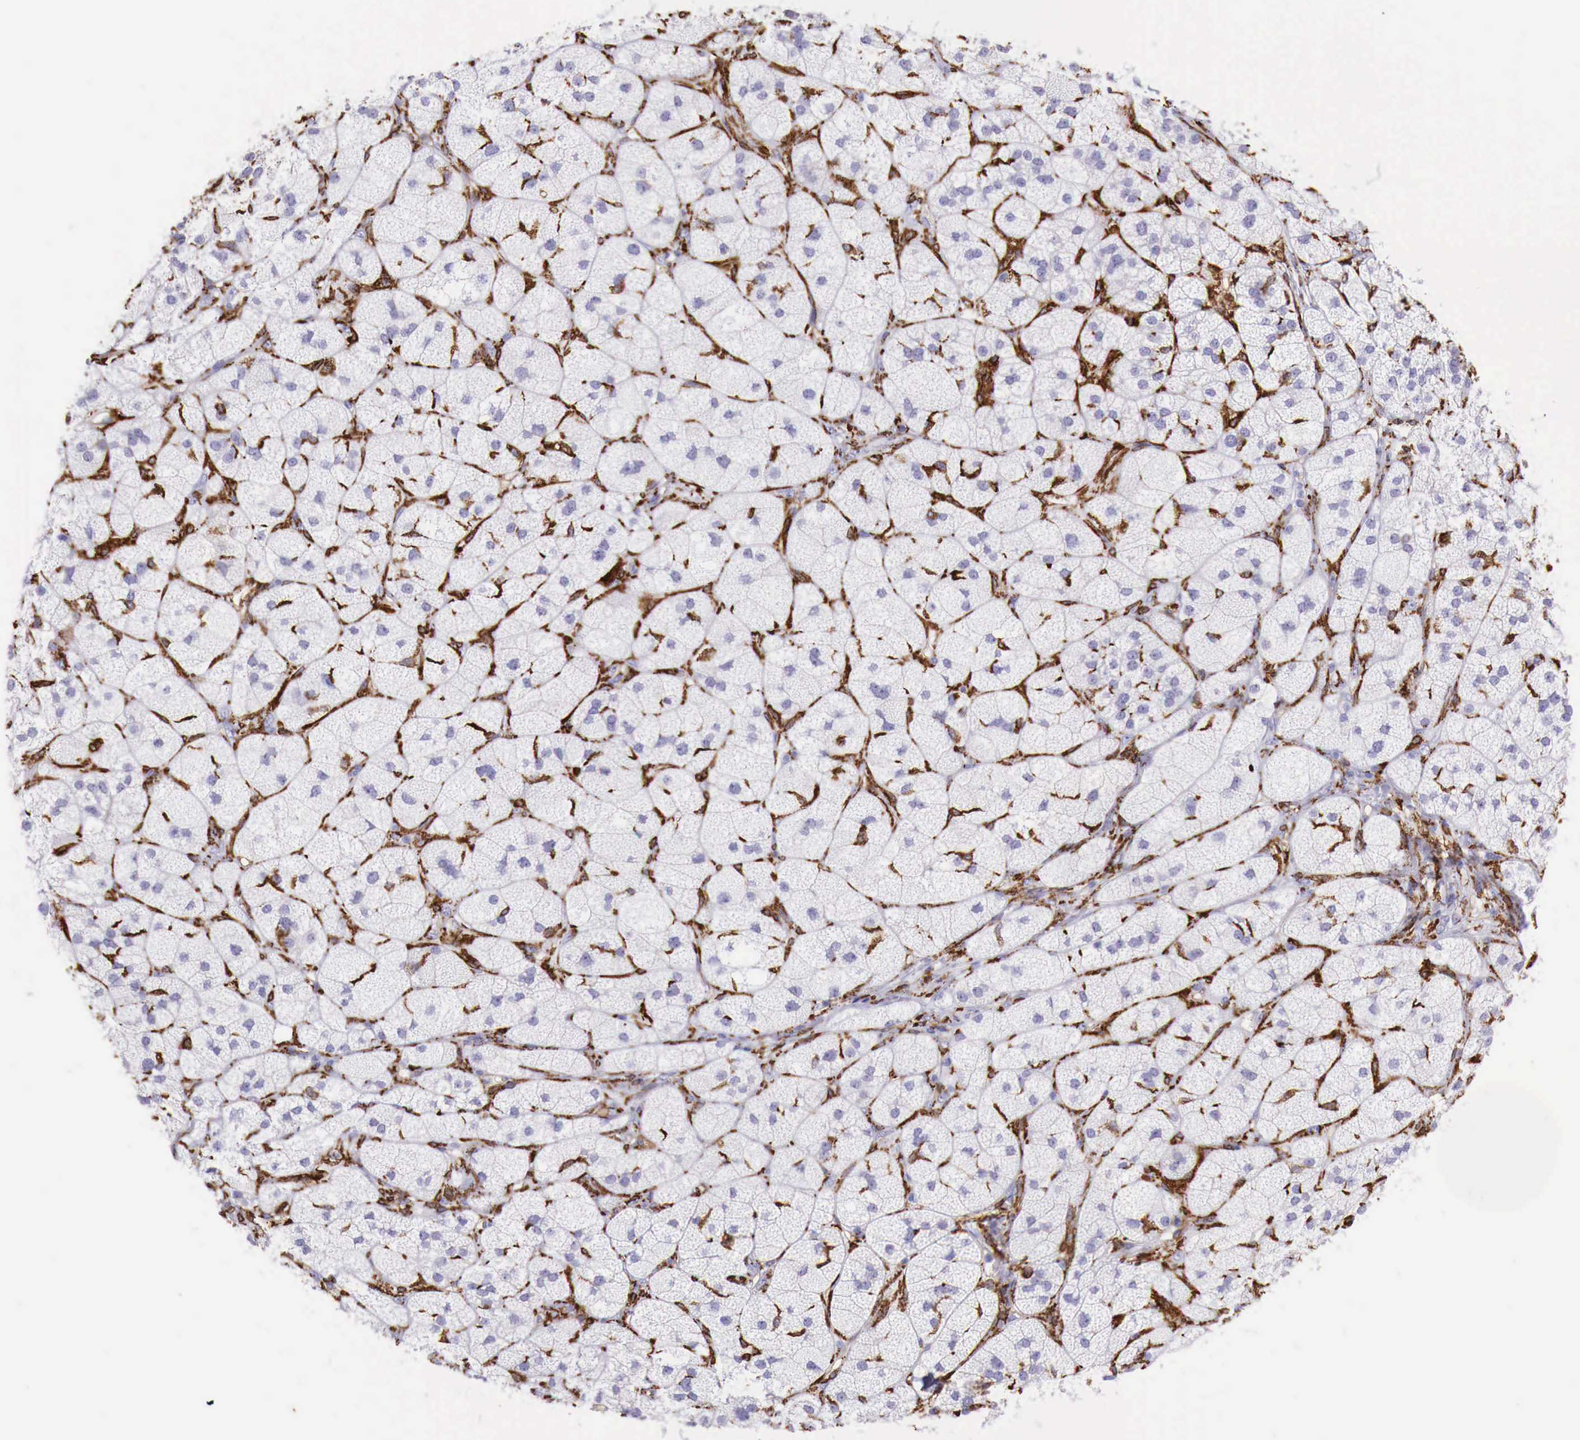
{"staining": {"intensity": "negative", "quantity": "none", "location": "none"}, "tissue": "adrenal gland", "cell_type": "Glandular cells", "image_type": "normal", "snomed": [{"axis": "morphology", "description": "Normal tissue, NOS"}, {"axis": "topography", "description": "Adrenal gland"}], "caption": "High magnification brightfield microscopy of normal adrenal gland stained with DAB (3,3'-diaminobenzidine) (brown) and counterstained with hematoxylin (blue): glandular cells show no significant positivity. (DAB (3,3'-diaminobenzidine) immunohistochemistry (IHC) with hematoxylin counter stain).", "gene": "MSR1", "patient": {"sex": "female", "age": 60}}